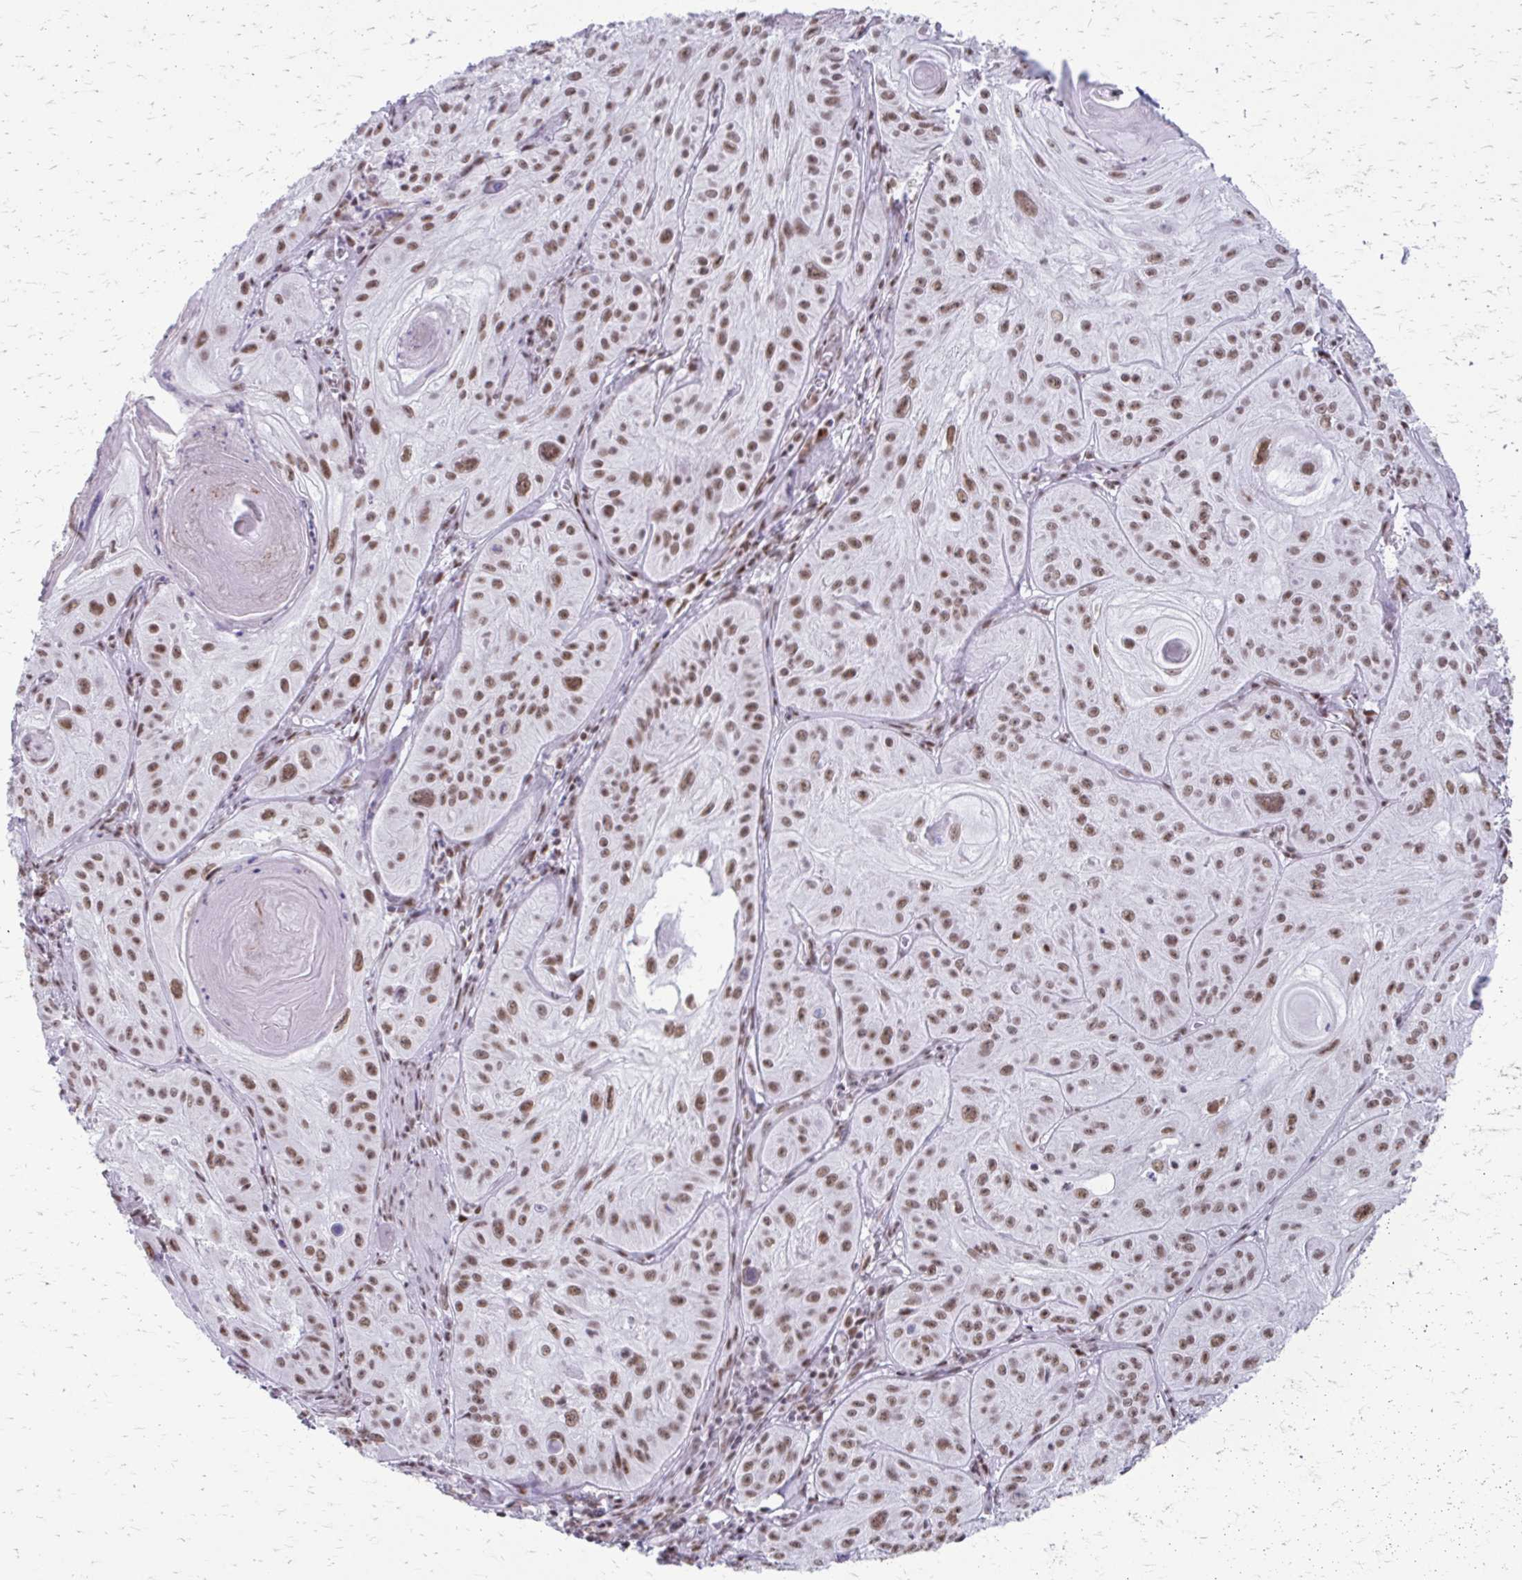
{"staining": {"intensity": "moderate", "quantity": ">75%", "location": "nuclear"}, "tissue": "skin cancer", "cell_type": "Tumor cells", "image_type": "cancer", "snomed": [{"axis": "morphology", "description": "Squamous cell carcinoma, NOS"}, {"axis": "topography", "description": "Skin"}], "caption": "Protein staining of skin squamous cell carcinoma tissue displays moderate nuclear positivity in approximately >75% of tumor cells.", "gene": "SS18", "patient": {"sex": "male", "age": 85}}